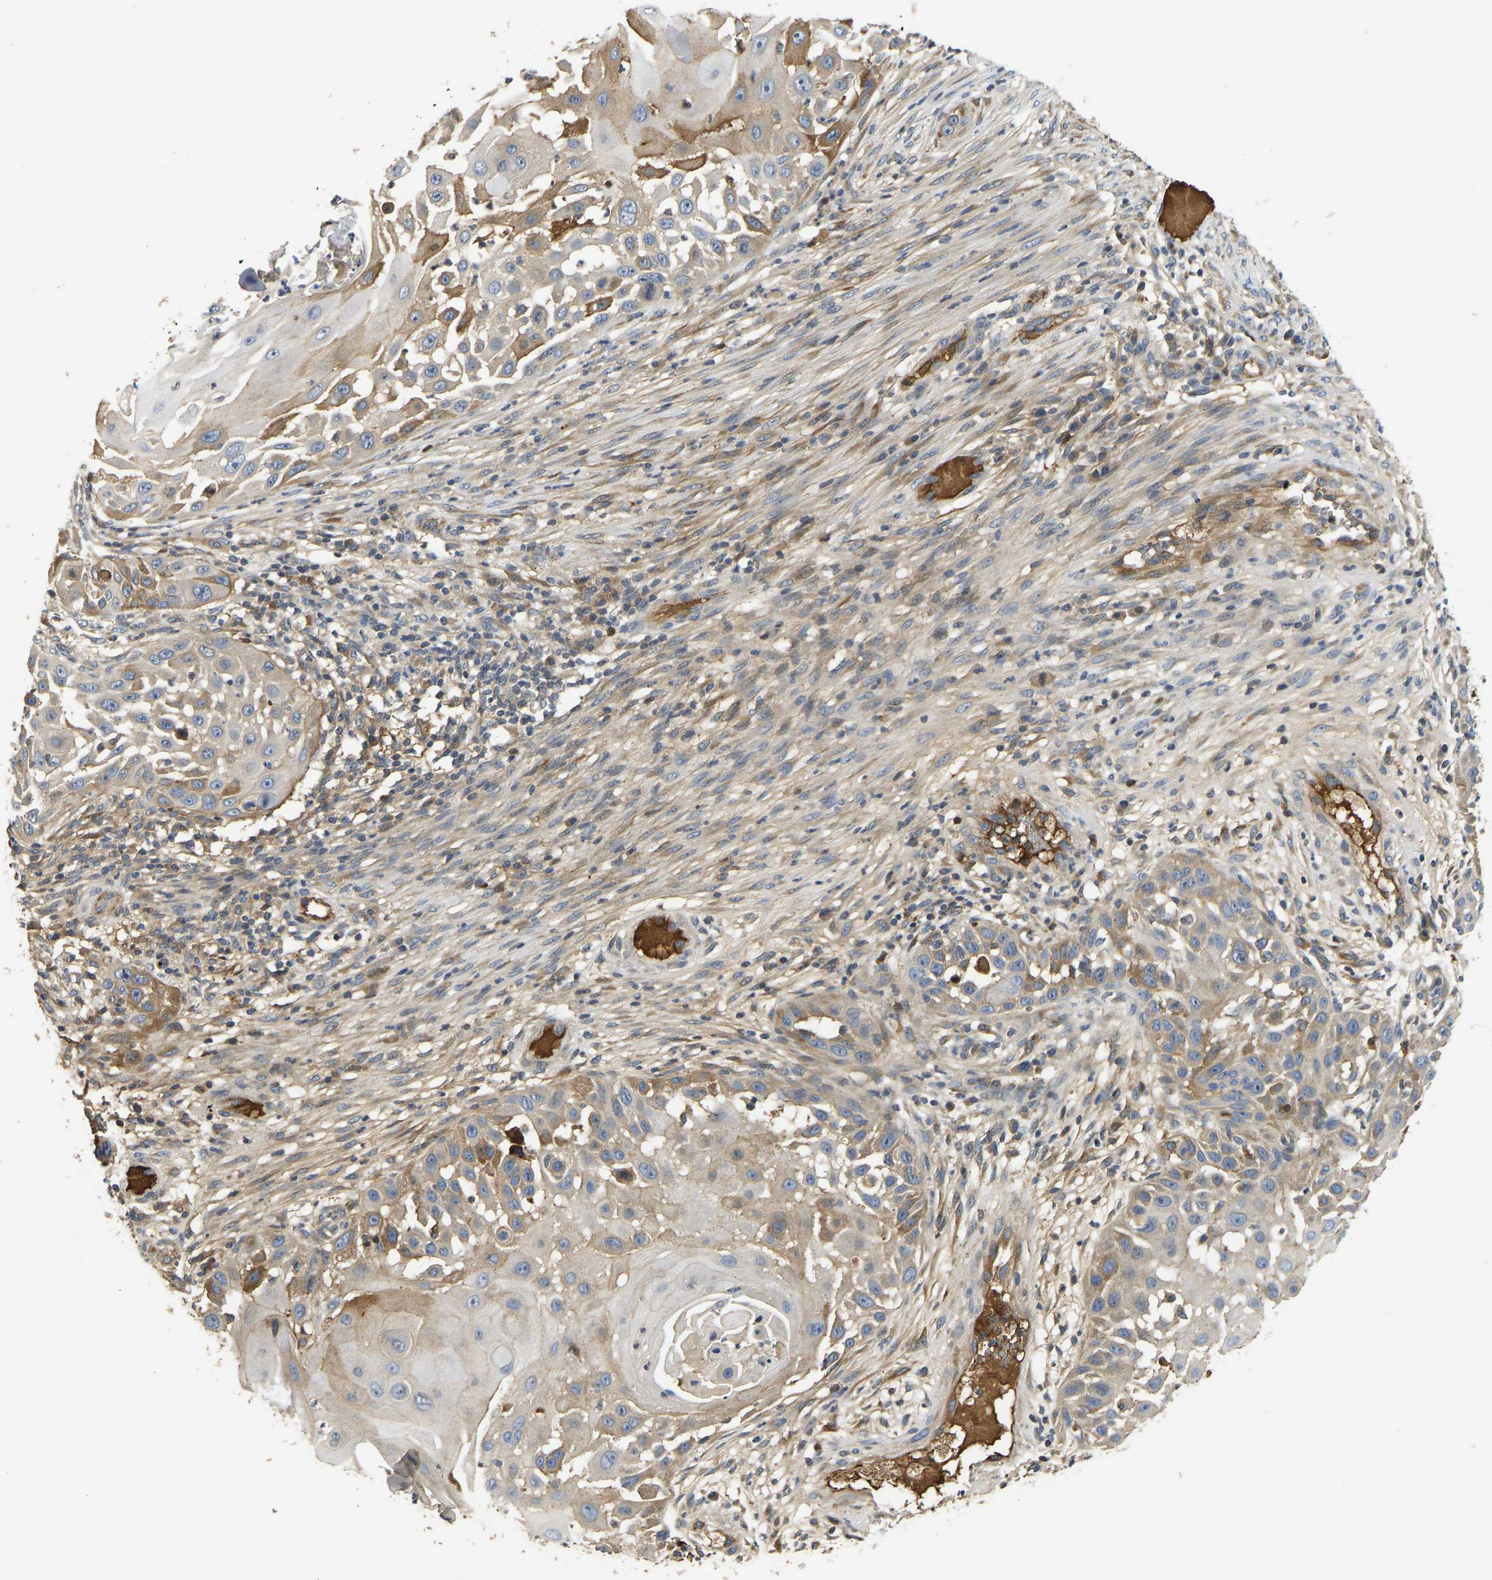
{"staining": {"intensity": "moderate", "quantity": "25%-75%", "location": "cytoplasmic/membranous"}, "tissue": "skin cancer", "cell_type": "Tumor cells", "image_type": "cancer", "snomed": [{"axis": "morphology", "description": "Squamous cell carcinoma, NOS"}, {"axis": "topography", "description": "Skin"}], "caption": "Human squamous cell carcinoma (skin) stained for a protein (brown) shows moderate cytoplasmic/membranous positive positivity in approximately 25%-75% of tumor cells.", "gene": "VCPKMT", "patient": {"sex": "female", "age": 44}}